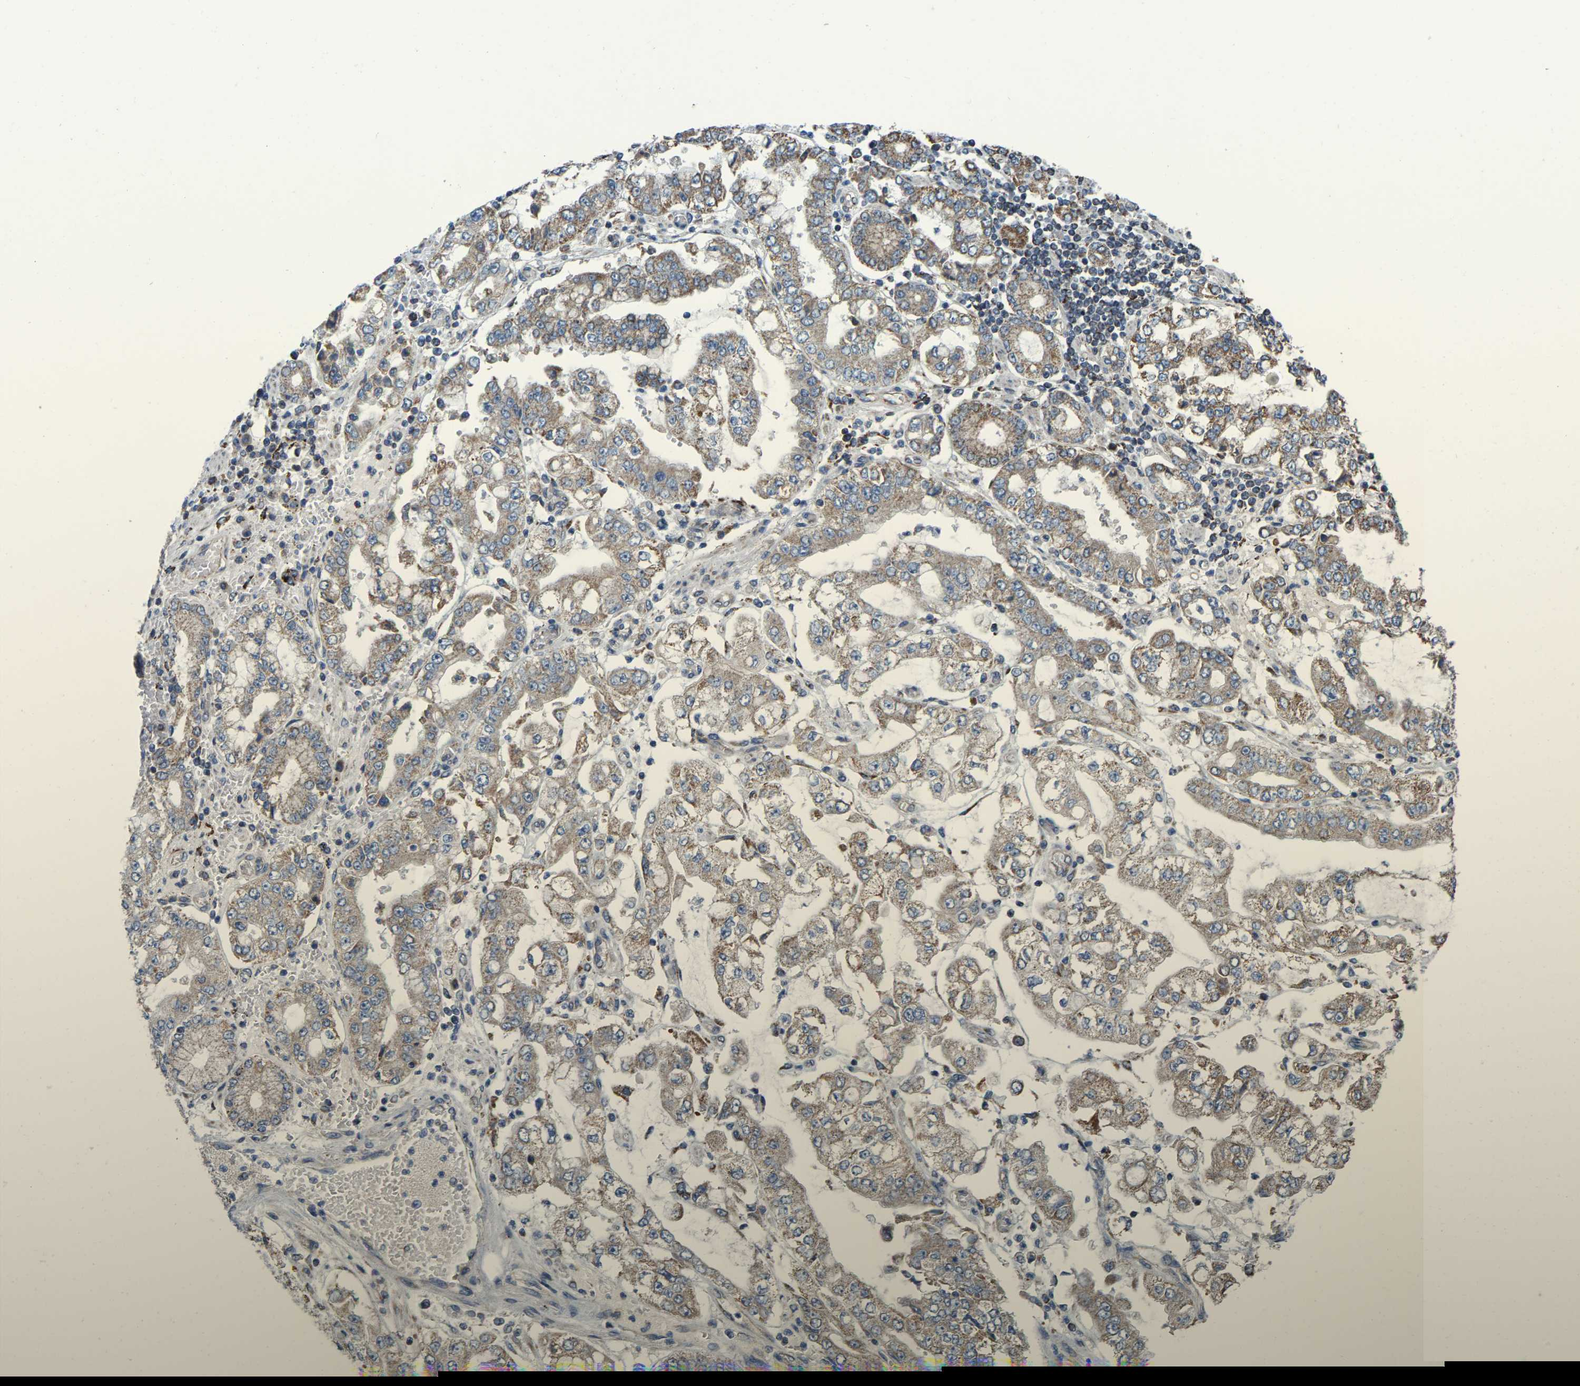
{"staining": {"intensity": "weak", "quantity": ">75%", "location": "cytoplasmic/membranous"}, "tissue": "stomach cancer", "cell_type": "Tumor cells", "image_type": "cancer", "snomed": [{"axis": "morphology", "description": "Adenocarcinoma, NOS"}, {"axis": "topography", "description": "Stomach"}], "caption": "Immunohistochemical staining of stomach adenocarcinoma exhibits low levels of weak cytoplasmic/membranous expression in about >75% of tumor cells.", "gene": "BCL10", "patient": {"sex": "male", "age": 76}}